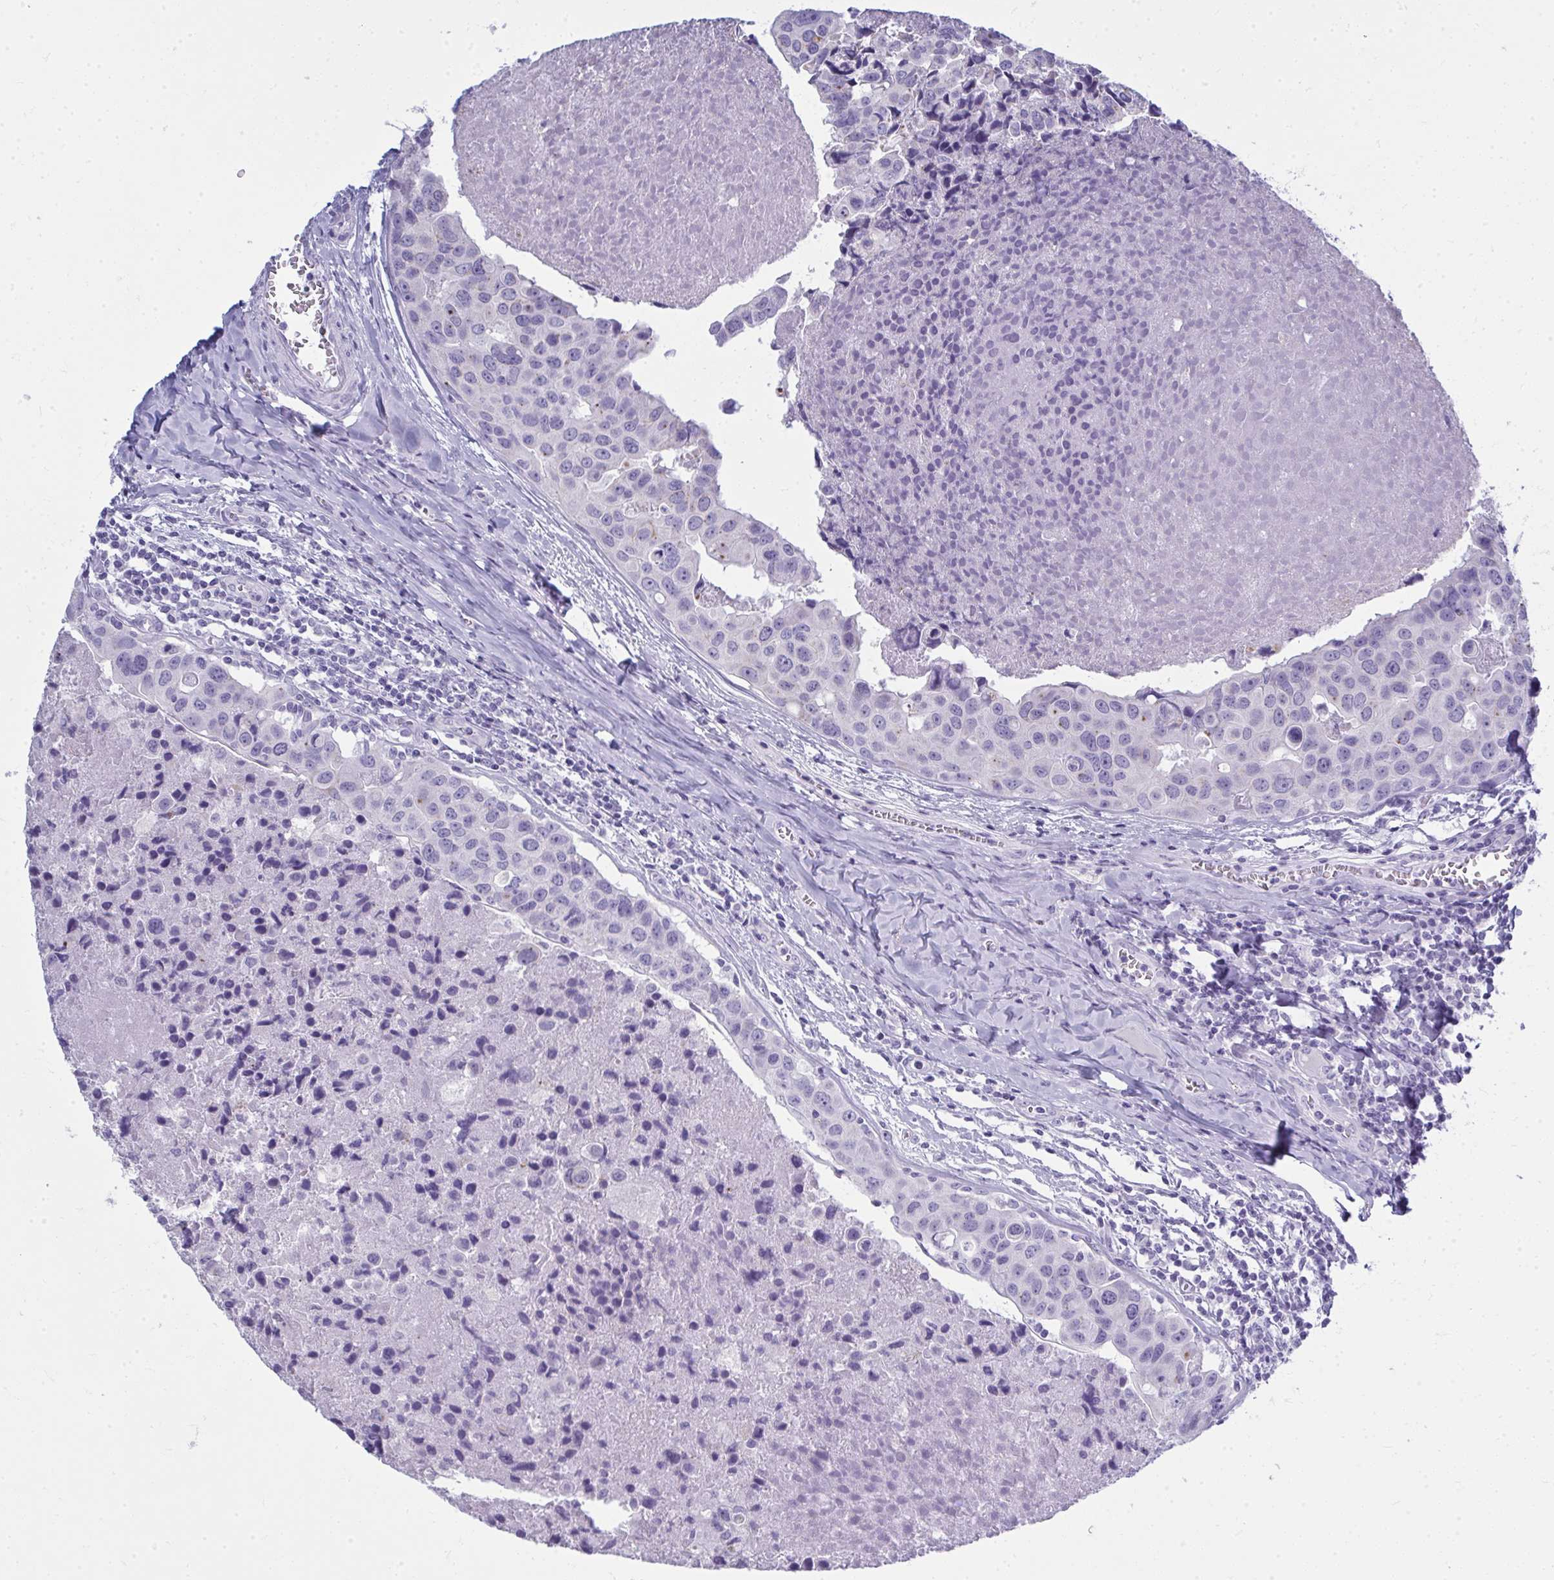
{"staining": {"intensity": "negative", "quantity": "none", "location": "none"}, "tissue": "breast cancer", "cell_type": "Tumor cells", "image_type": "cancer", "snomed": [{"axis": "morphology", "description": "Duct carcinoma"}, {"axis": "topography", "description": "Breast"}], "caption": "DAB immunohistochemical staining of breast cancer (intraductal carcinoma) displays no significant expression in tumor cells.", "gene": "QDPR", "patient": {"sex": "female", "age": 24}}